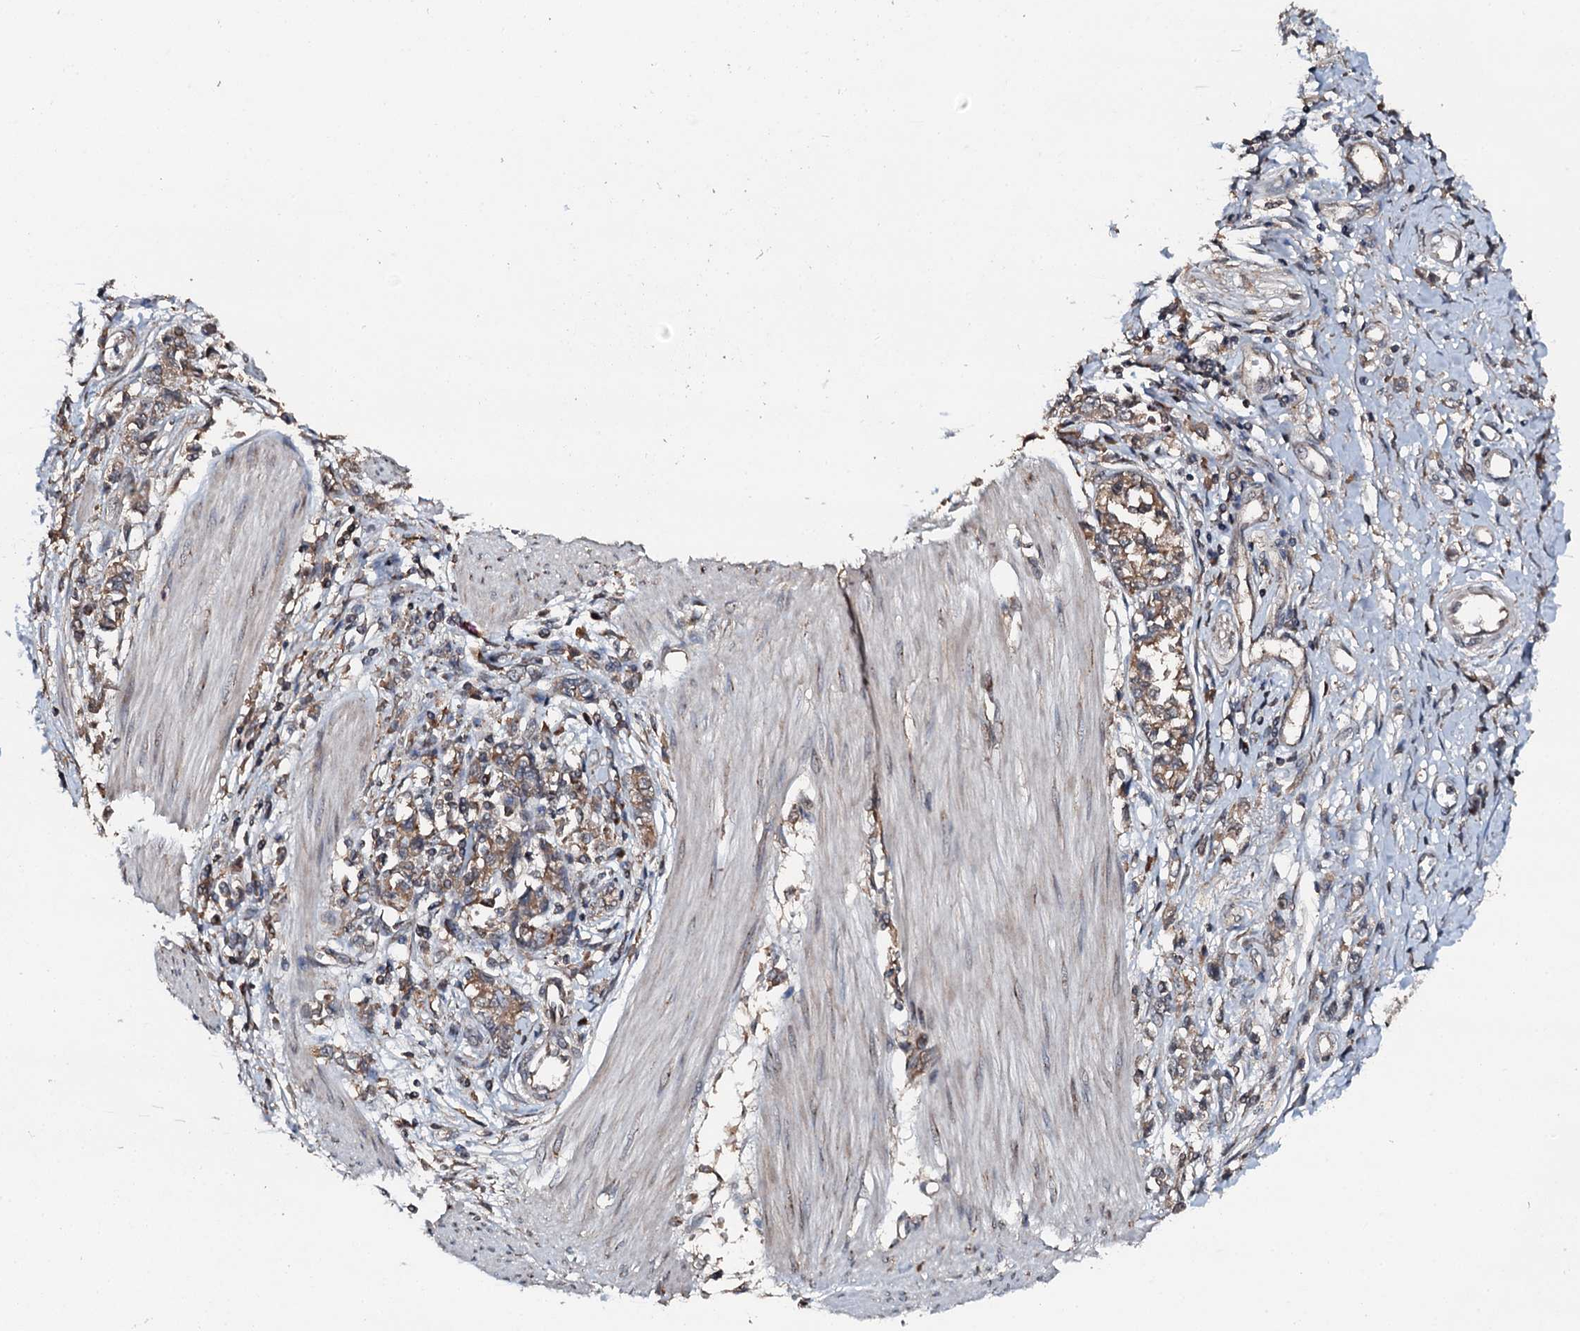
{"staining": {"intensity": "weak", "quantity": ">75%", "location": "cytoplasmic/membranous"}, "tissue": "stomach cancer", "cell_type": "Tumor cells", "image_type": "cancer", "snomed": [{"axis": "morphology", "description": "Adenocarcinoma, NOS"}, {"axis": "topography", "description": "Stomach"}], "caption": "Tumor cells reveal weak cytoplasmic/membranous staining in about >75% of cells in adenocarcinoma (stomach). (IHC, brightfield microscopy, high magnification).", "gene": "FLYWCH1", "patient": {"sex": "female", "age": 76}}